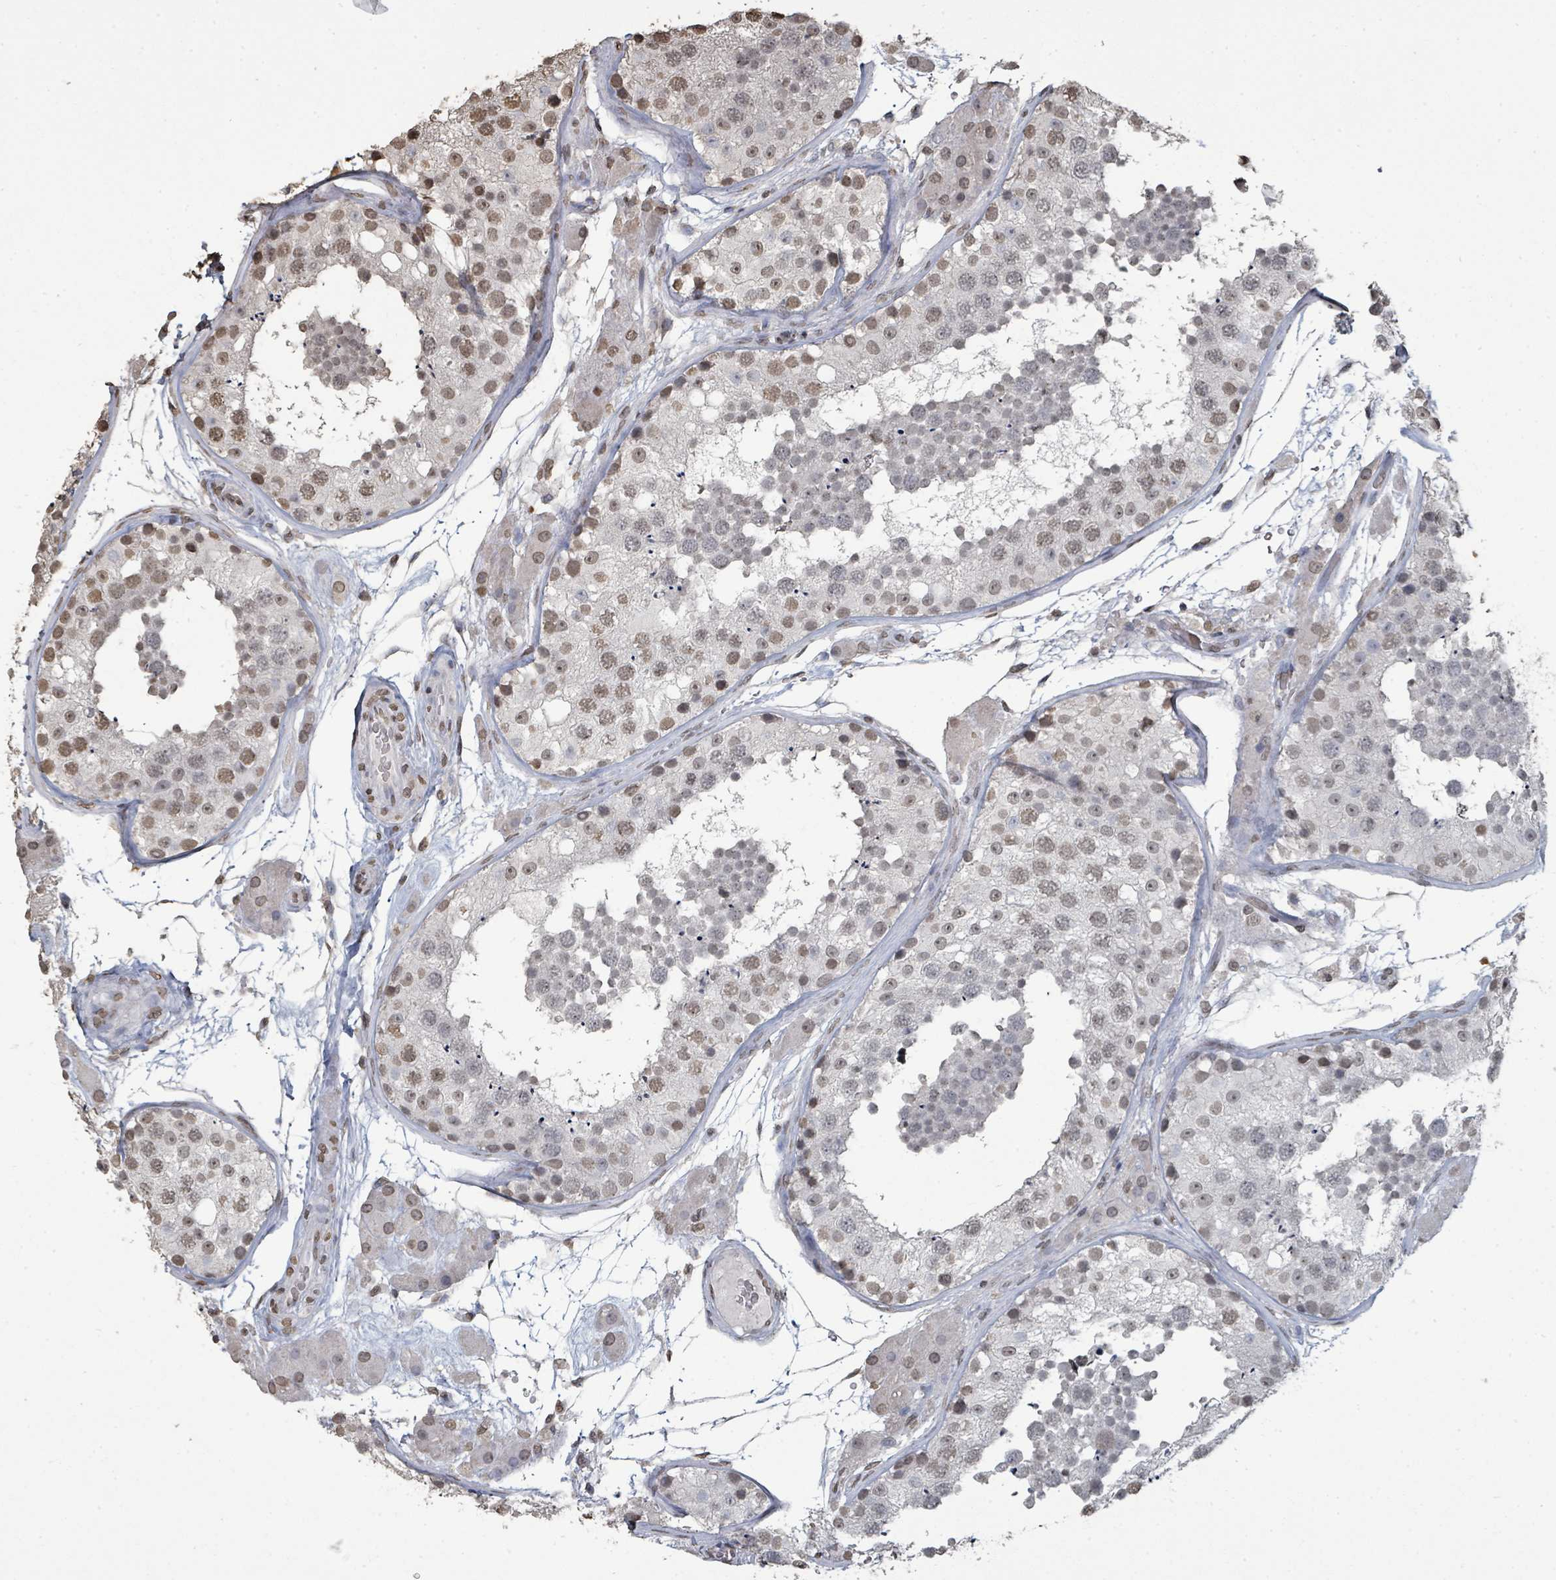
{"staining": {"intensity": "moderate", "quantity": ">75%", "location": "nuclear"}, "tissue": "testis", "cell_type": "Cells in seminiferous ducts", "image_type": "normal", "snomed": [{"axis": "morphology", "description": "Normal tissue, NOS"}, {"axis": "topography", "description": "Testis"}], "caption": "High-power microscopy captured an IHC histopathology image of normal testis, revealing moderate nuclear positivity in about >75% of cells in seminiferous ducts.", "gene": "MRPS12", "patient": {"sex": "male", "age": 26}}